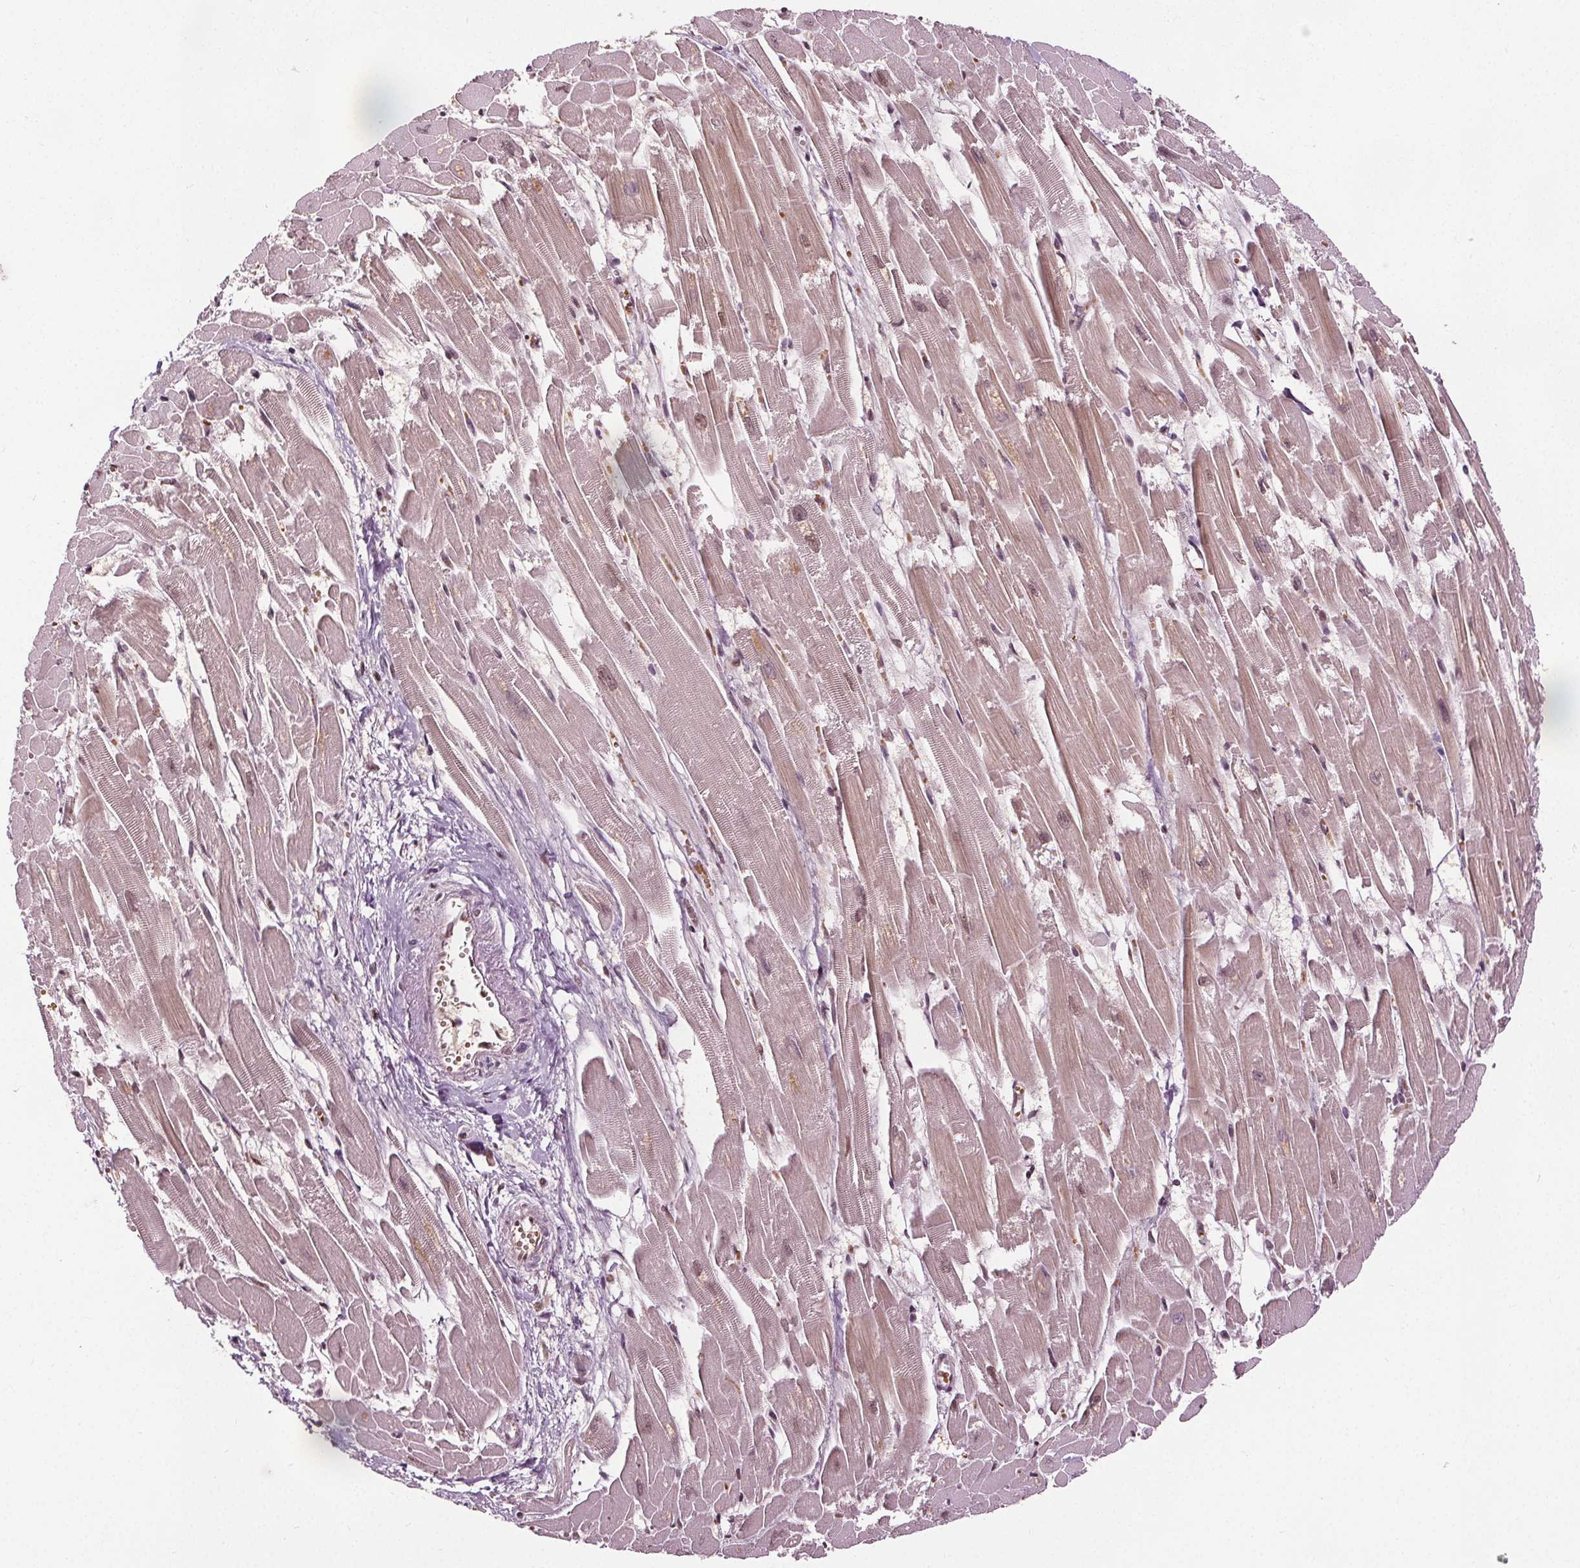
{"staining": {"intensity": "weak", "quantity": ">75%", "location": "cytoplasmic/membranous,nuclear"}, "tissue": "heart muscle", "cell_type": "Cardiomyocytes", "image_type": "normal", "snomed": [{"axis": "morphology", "description": "Normal tissue, NOS"}, {"axis": "topography", "description": "Heart"}], "caption": "Heart muscle stained with DAB immunohistochemistry exhibits low levels of weak cytoplasmic/membranous,nuclear expression in about >75% of cardiomyocytes. (DAB = brown stain, brightfield microscopy at high magnification).", "gene": "IWS1", "patient": {"sex": "female", "age": 52}}